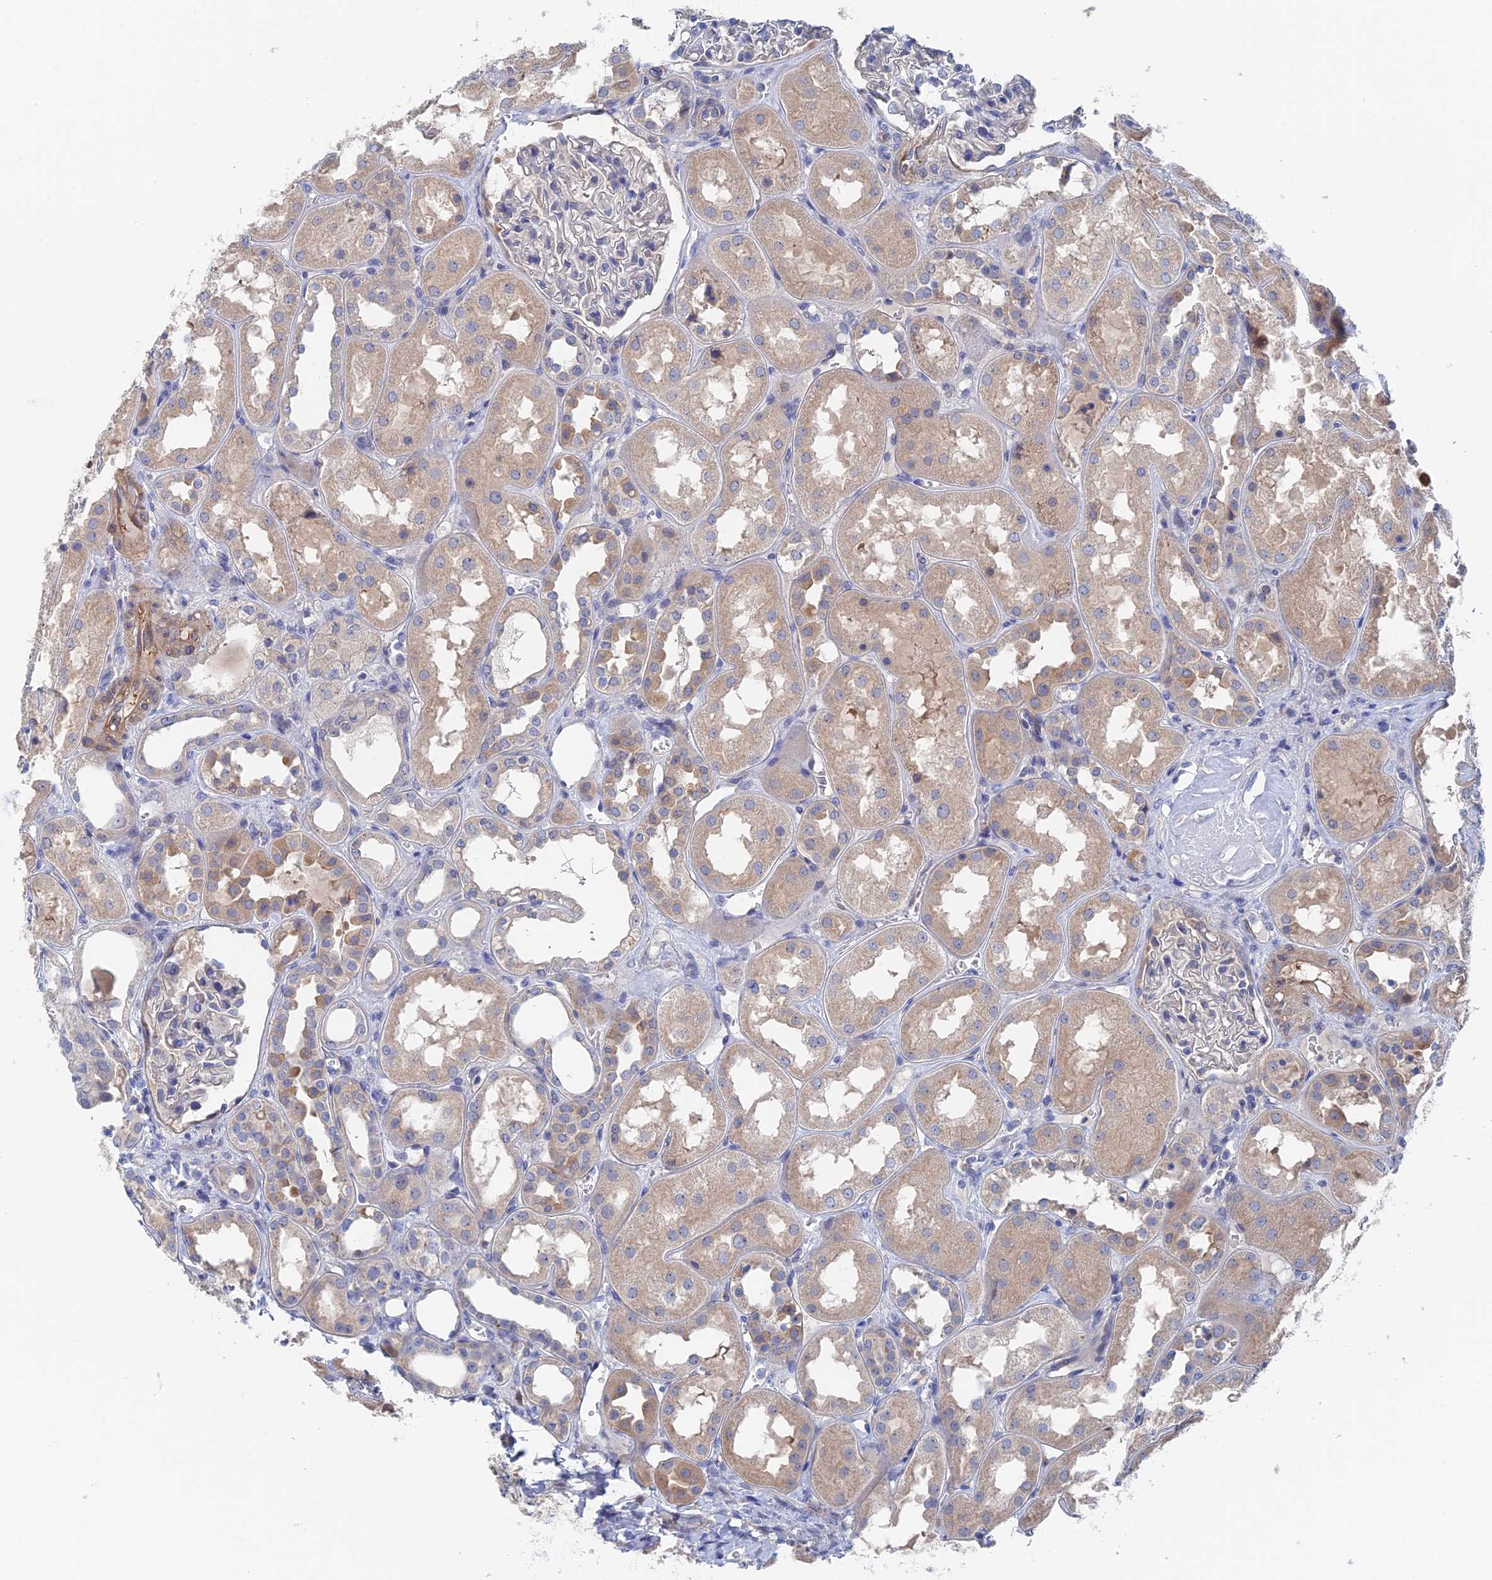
{"staining": {"intensity": "negative", "quantity": "none", "location": "none"}, "tissue": "kidney", "cell_type": "Cells in glomeruli", "image_type": "normal", "snomed": [{"axis": "morphology", "description": "Normal tissue, NOS"}, {"axis": "topography", "description": "Kidney"}], "caption": "IHC image of normal kidney: human kidney stained with DAB (3,3'-diaminobenzidine) reveals no significant protein positivity in cells in glomeruli.", "gene": "MTHFSD", "patient": {"sex": "male", "age": 70}}